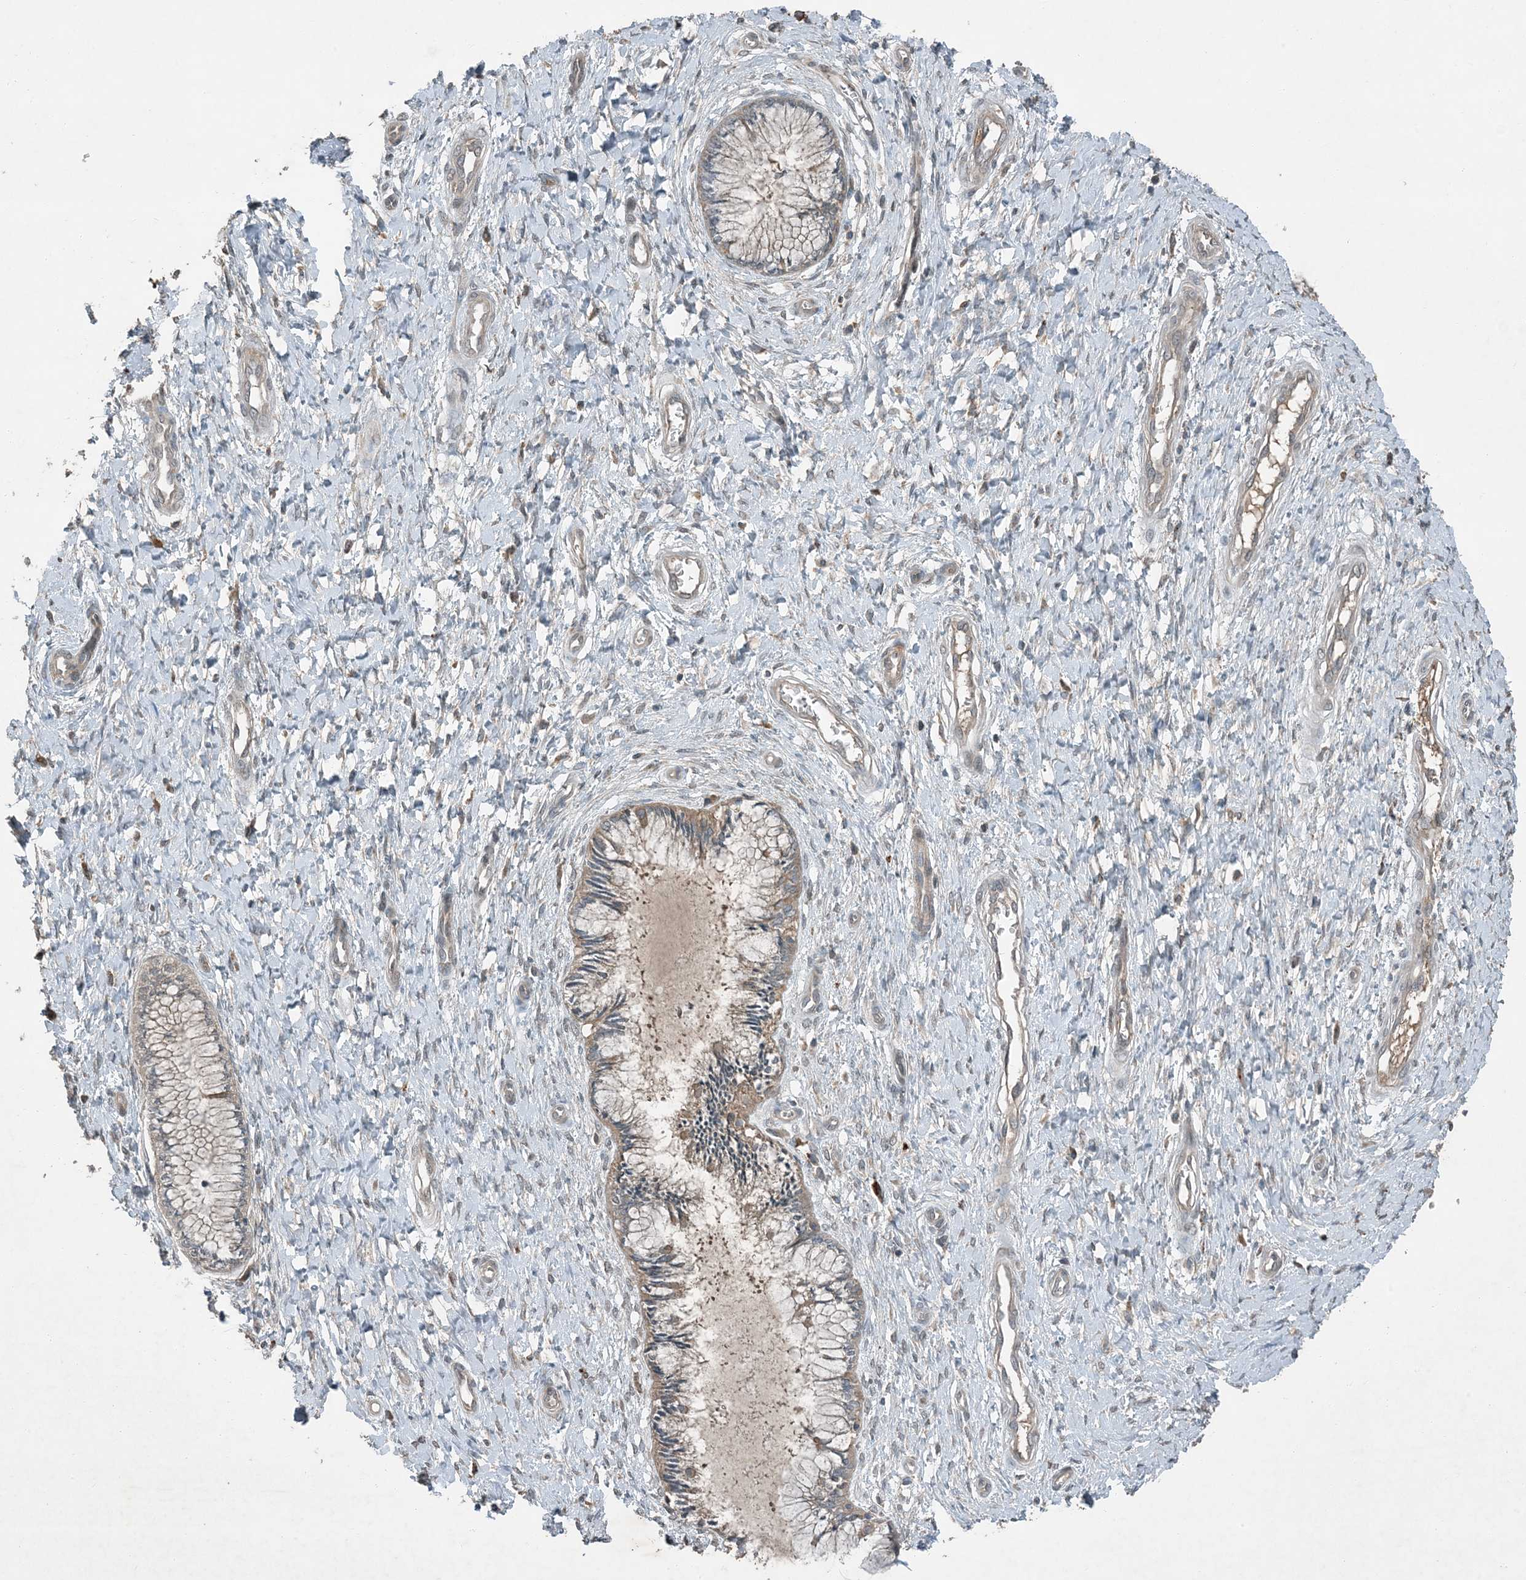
{"staining": {"intensity": "weak", "quantity": ">75%", "location": "cytoplasmic/membranous"}, "tissue": "cervix", "cell_type": "Glandular cells", "image_type": "normal", "snomed": [{"axis": "morphology", "description": "Normal tissue, NOS"}, {"axis": "topography", "description": "Cervix"}], "caption": "DAB (3,3'-diaminobenzidine) immunohistochemical staining of normal cervix demonstrates weak cytoplasmic/membranous protein expression in approximately >75% of glandular cells.", "gene": "MDN1", "patient": {"sex": "female", "age": 55}}